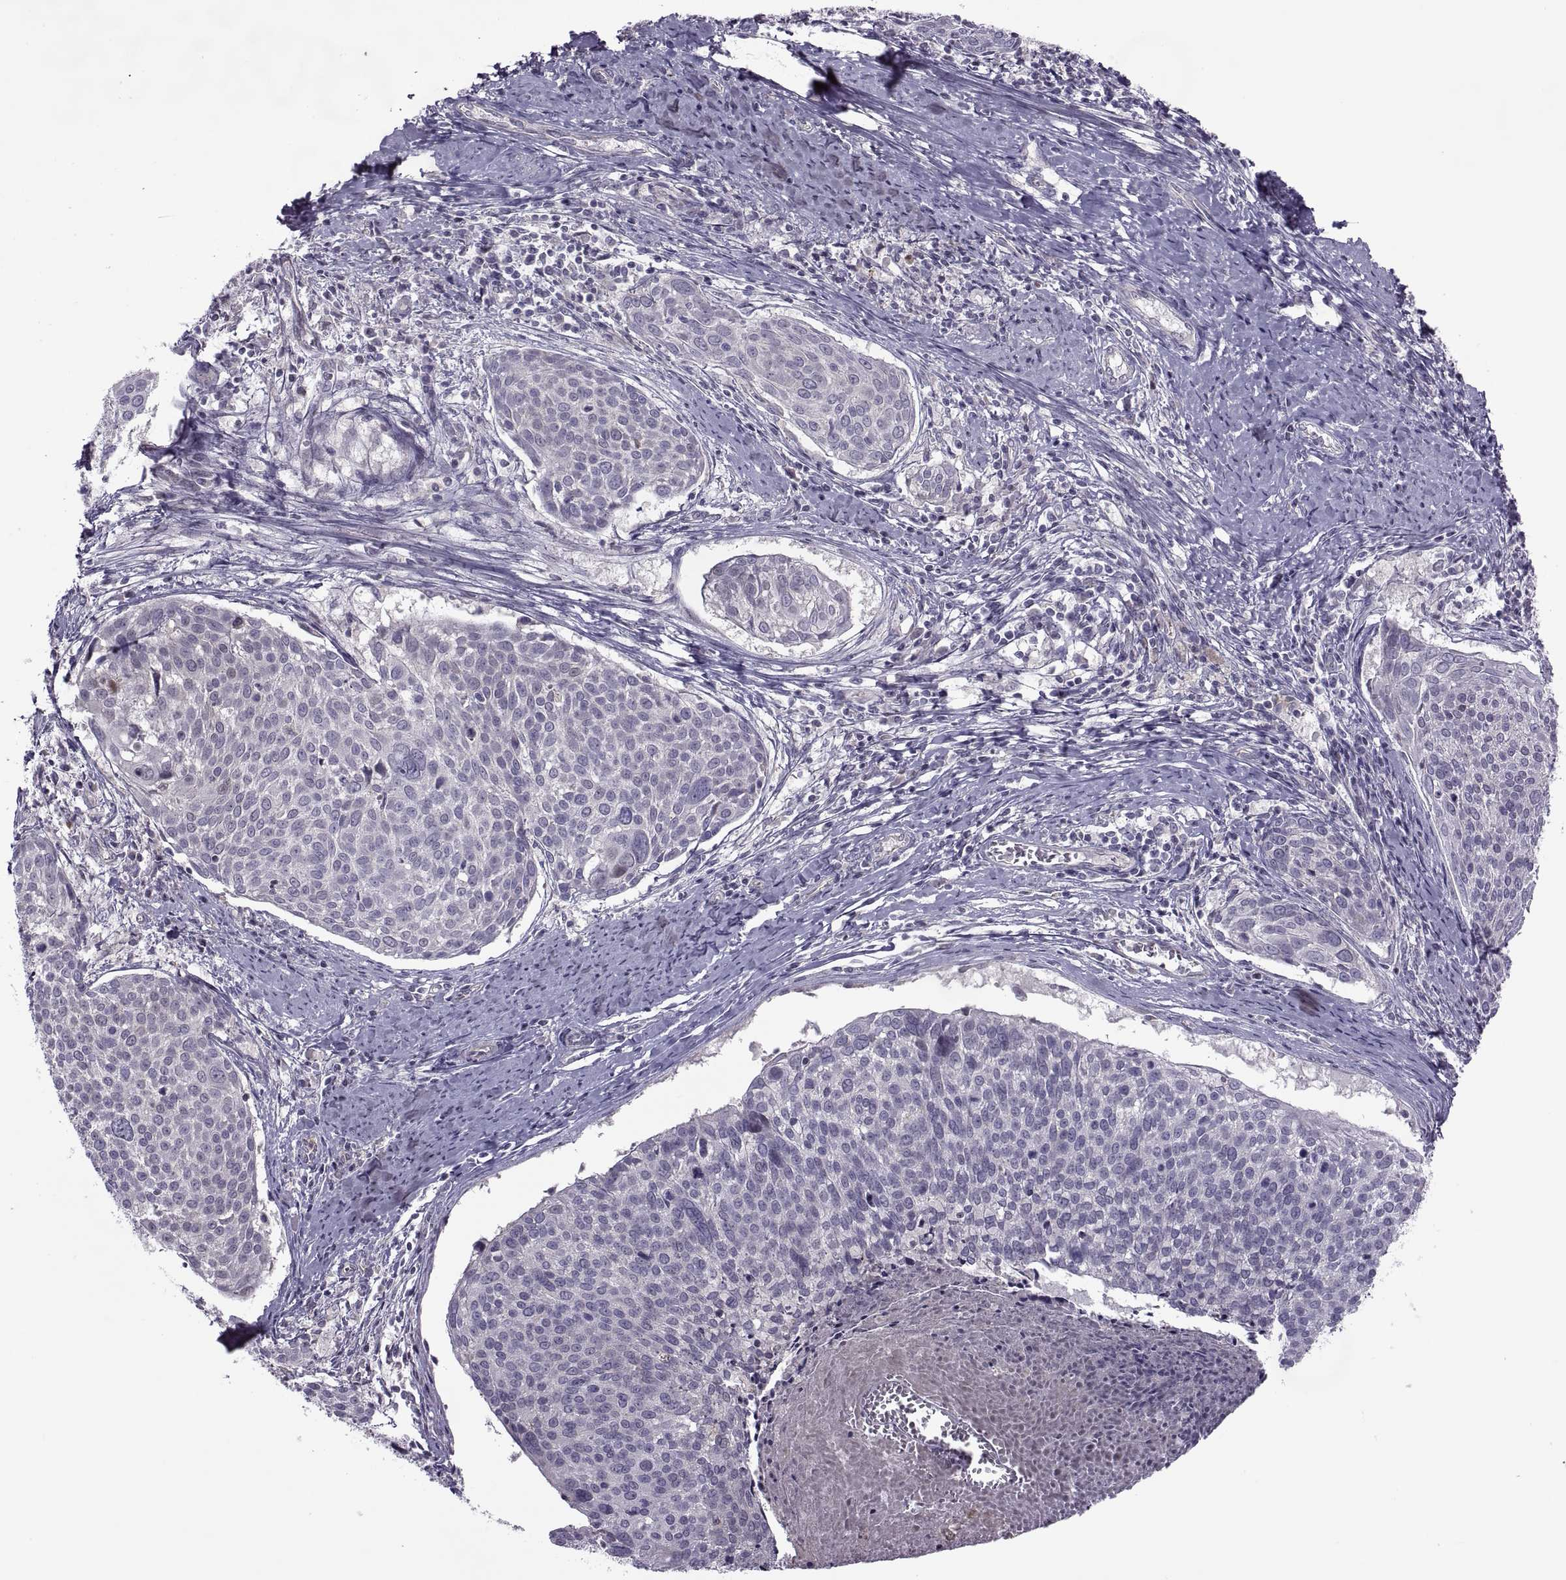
{"staining": {"intensity": "negative", "quantity": "none", "location": "none"}, "tissue": "cervical cancer", "cell_type": "Tumor cells", "image_type": "cancer", "snomed": [{"axis": "morphology", "description": "Squamous cell carcinoma, NOS"}, {"axis": "topography", "description": "Cervix"}], "caption": "A high-resolution photomicrograph shows immunohistochemistry (IHC) staining of squamous cell carcinoma (cervical), which shows no significant expression in tumor cells.", "gene": "ODF3", "patient": {"sex": "female", "age": 39}}